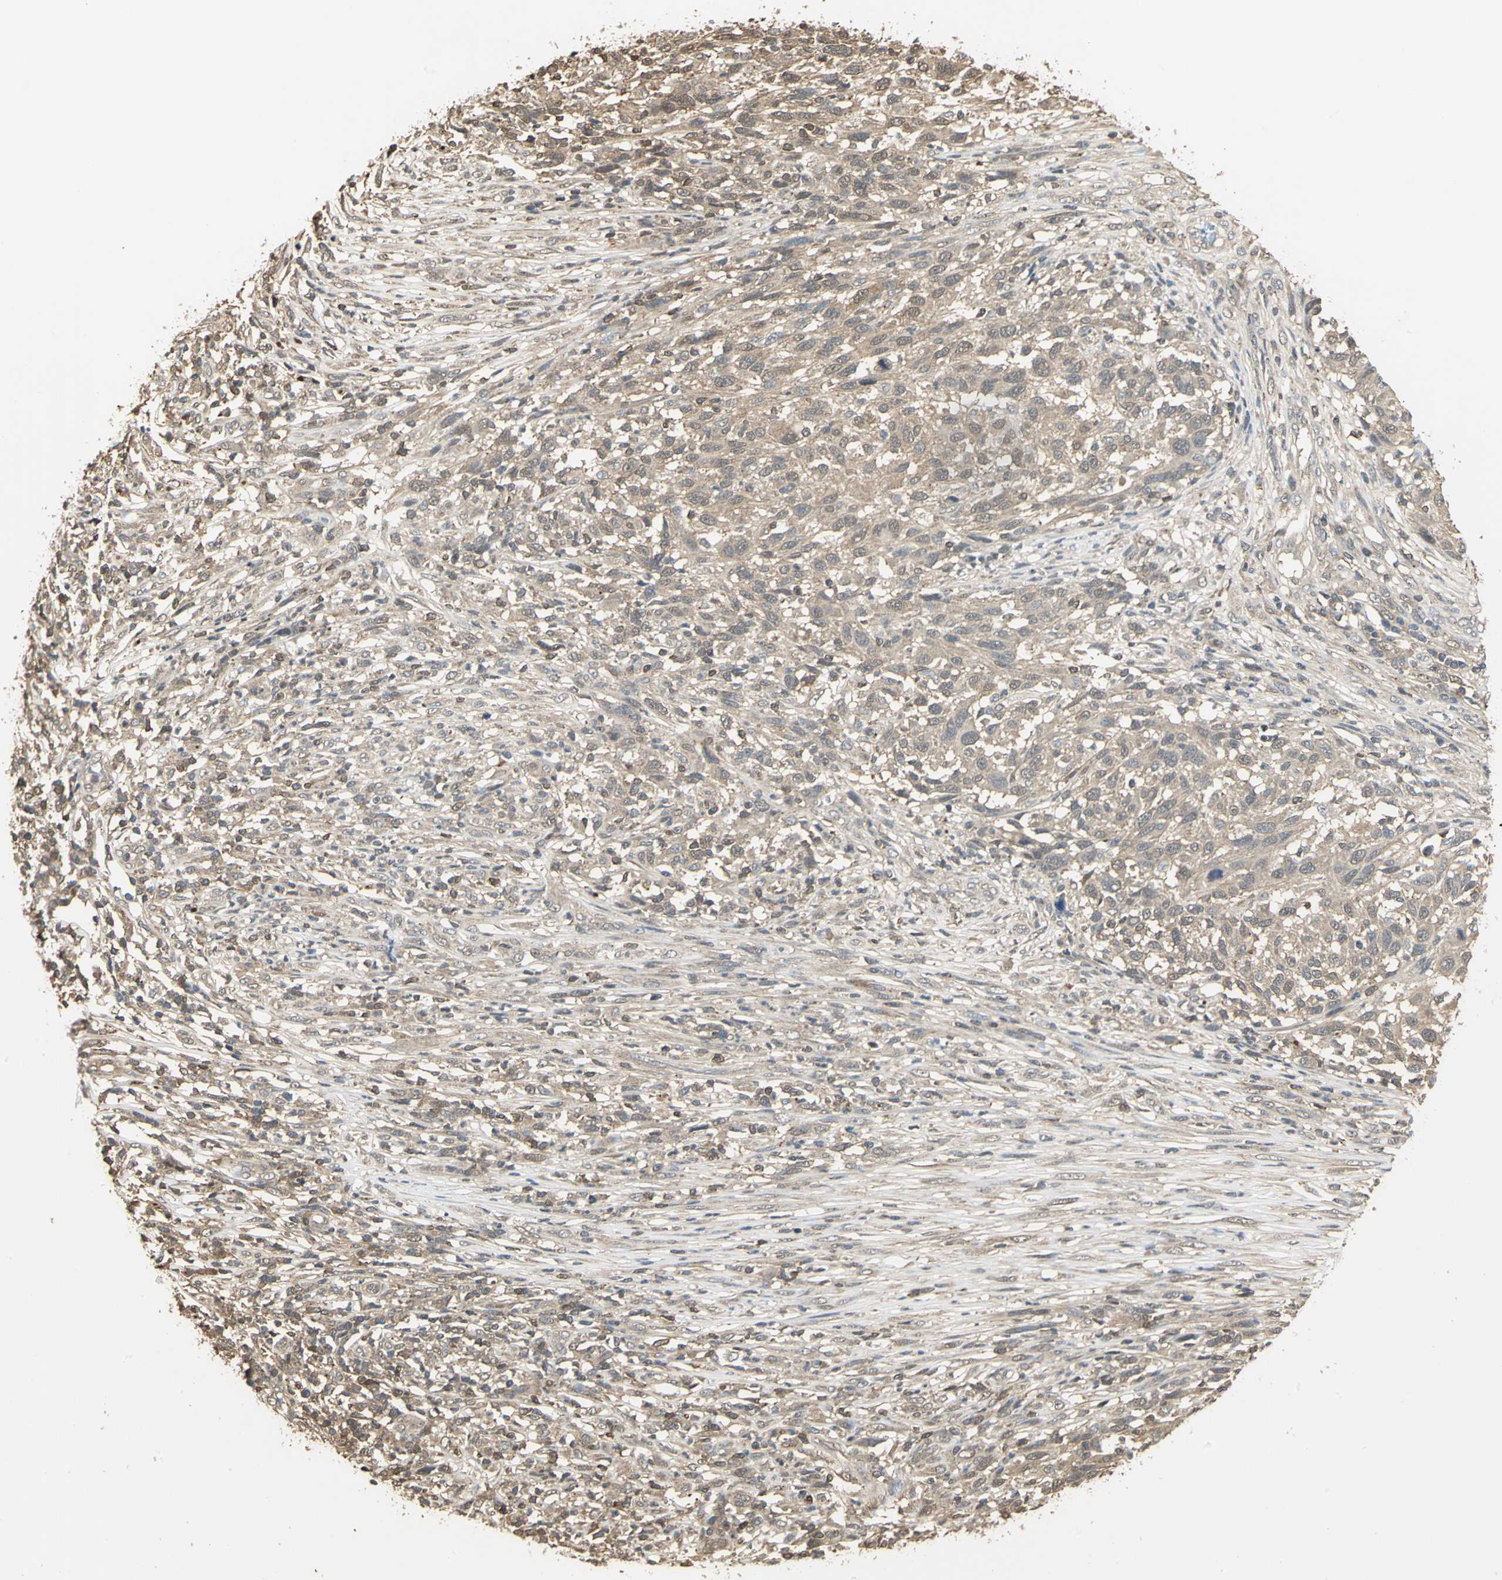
{"staining": {"intensity": "moderate", "quantity": ">75%", "location": "cytoplasmic/membranous"}, "tissue": "melanoma", "cell_type": "Tumor cells", "image_type": "cancer", "snomed": [{"axis": "morphology", "description": "Malignant melanoma, Metastatic site"}, {"axis": "topography", "description": "Lymph node"}], "caption": "Immunohistochemical staining of human malignant melanoma (metastatic site) displays medium levels of moderate cytoplasmic/membranous protein expression in approximately >75% of tumor cells.", "gene": "PARK7", "patient": {"sex": "male", "age": 61}}